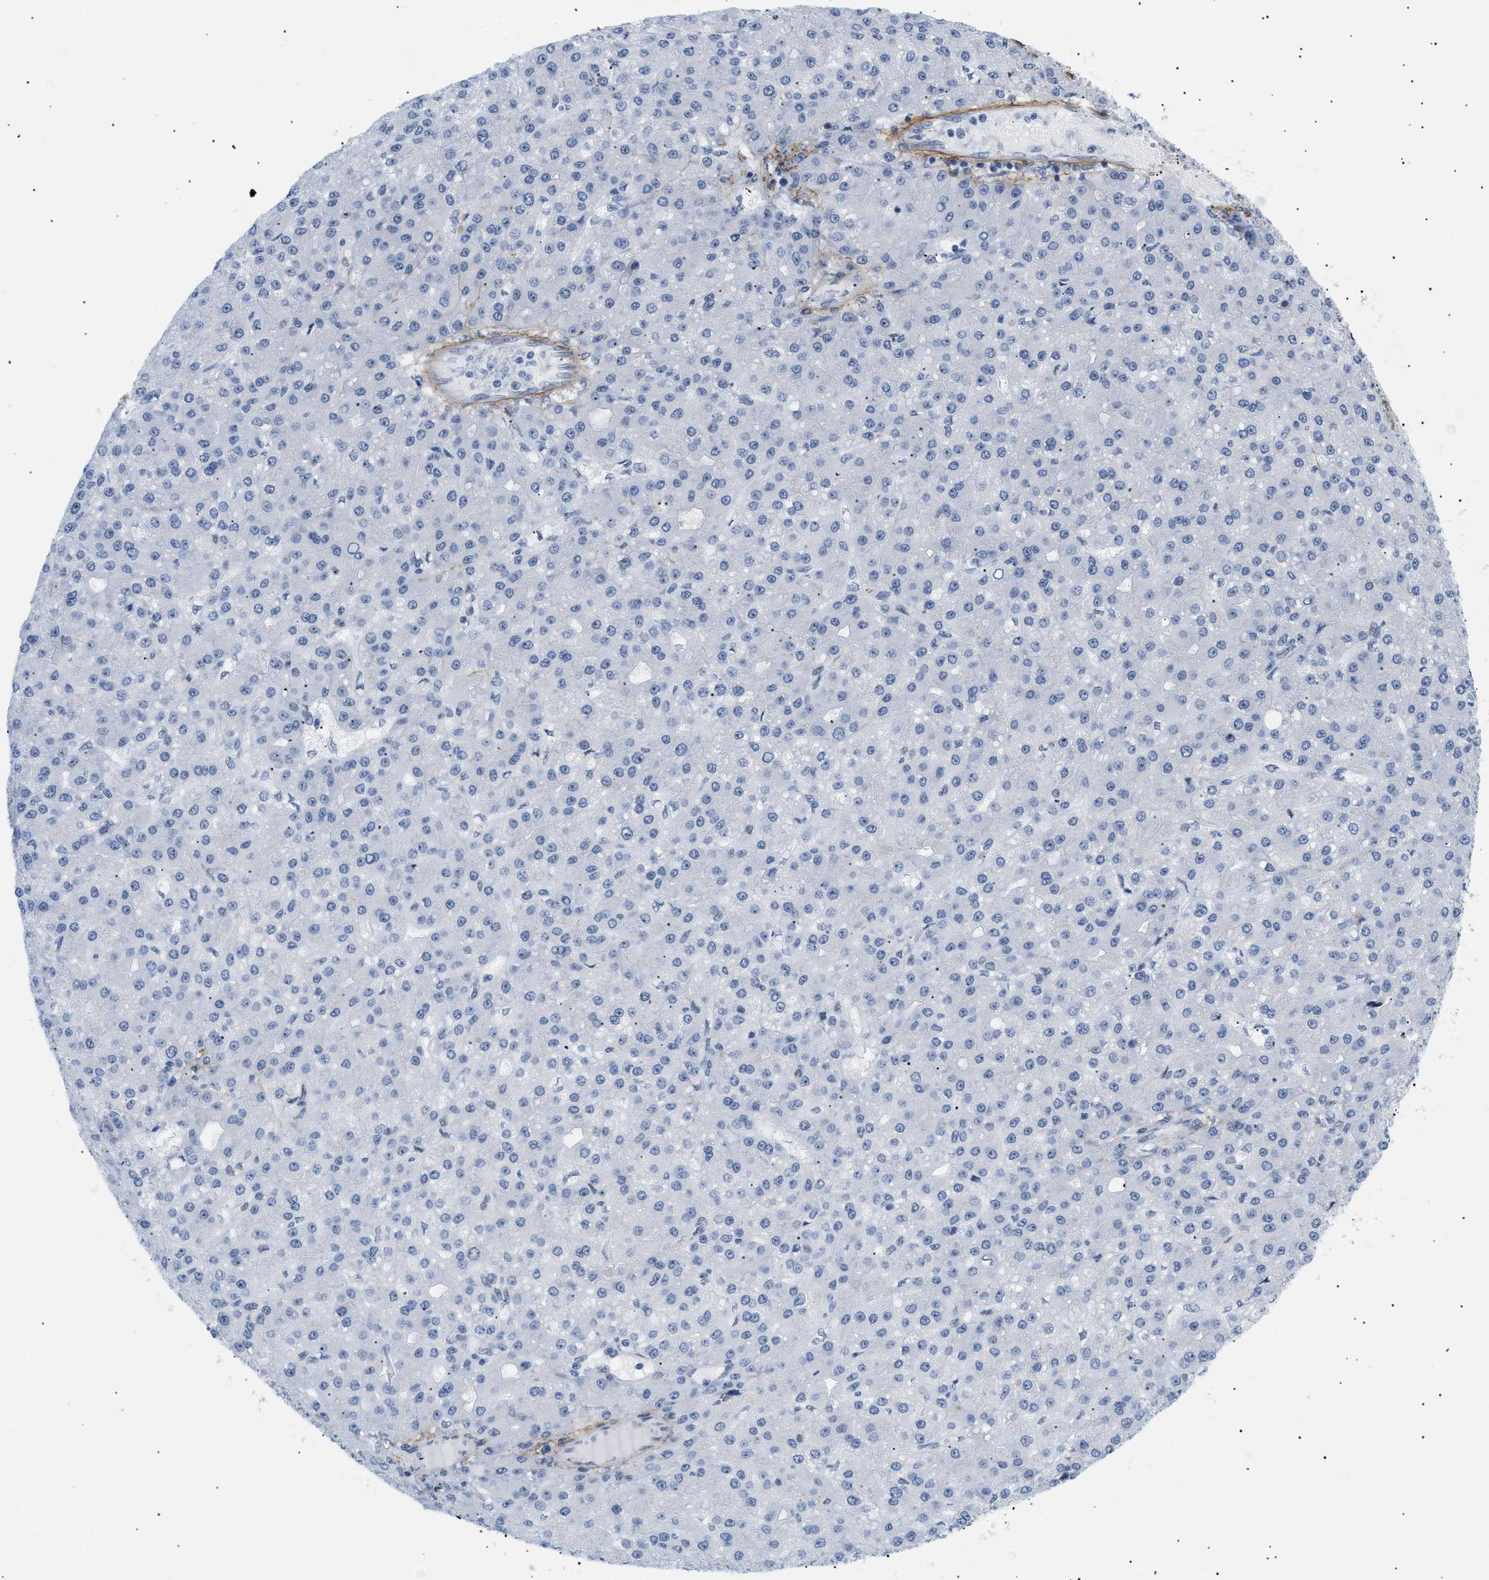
{"staining": {"intensity": "negative", "quantity": "none", "location": "none"}, "tissue": "liver cancer", "cell_type": "Tumor cells", "image_type": "cancer", "snomed": [{"axis": "morphology", "description": "Carcinoma, Hepatocellular, NOS"}, {"axis": "topography", "description": "Liver"}], "caption": "Tumor cells show no significant protein staining in hepatocellular carcinoma (liver).", "gene": "ELN", "patient": {"sex": "male", "age": 67}}